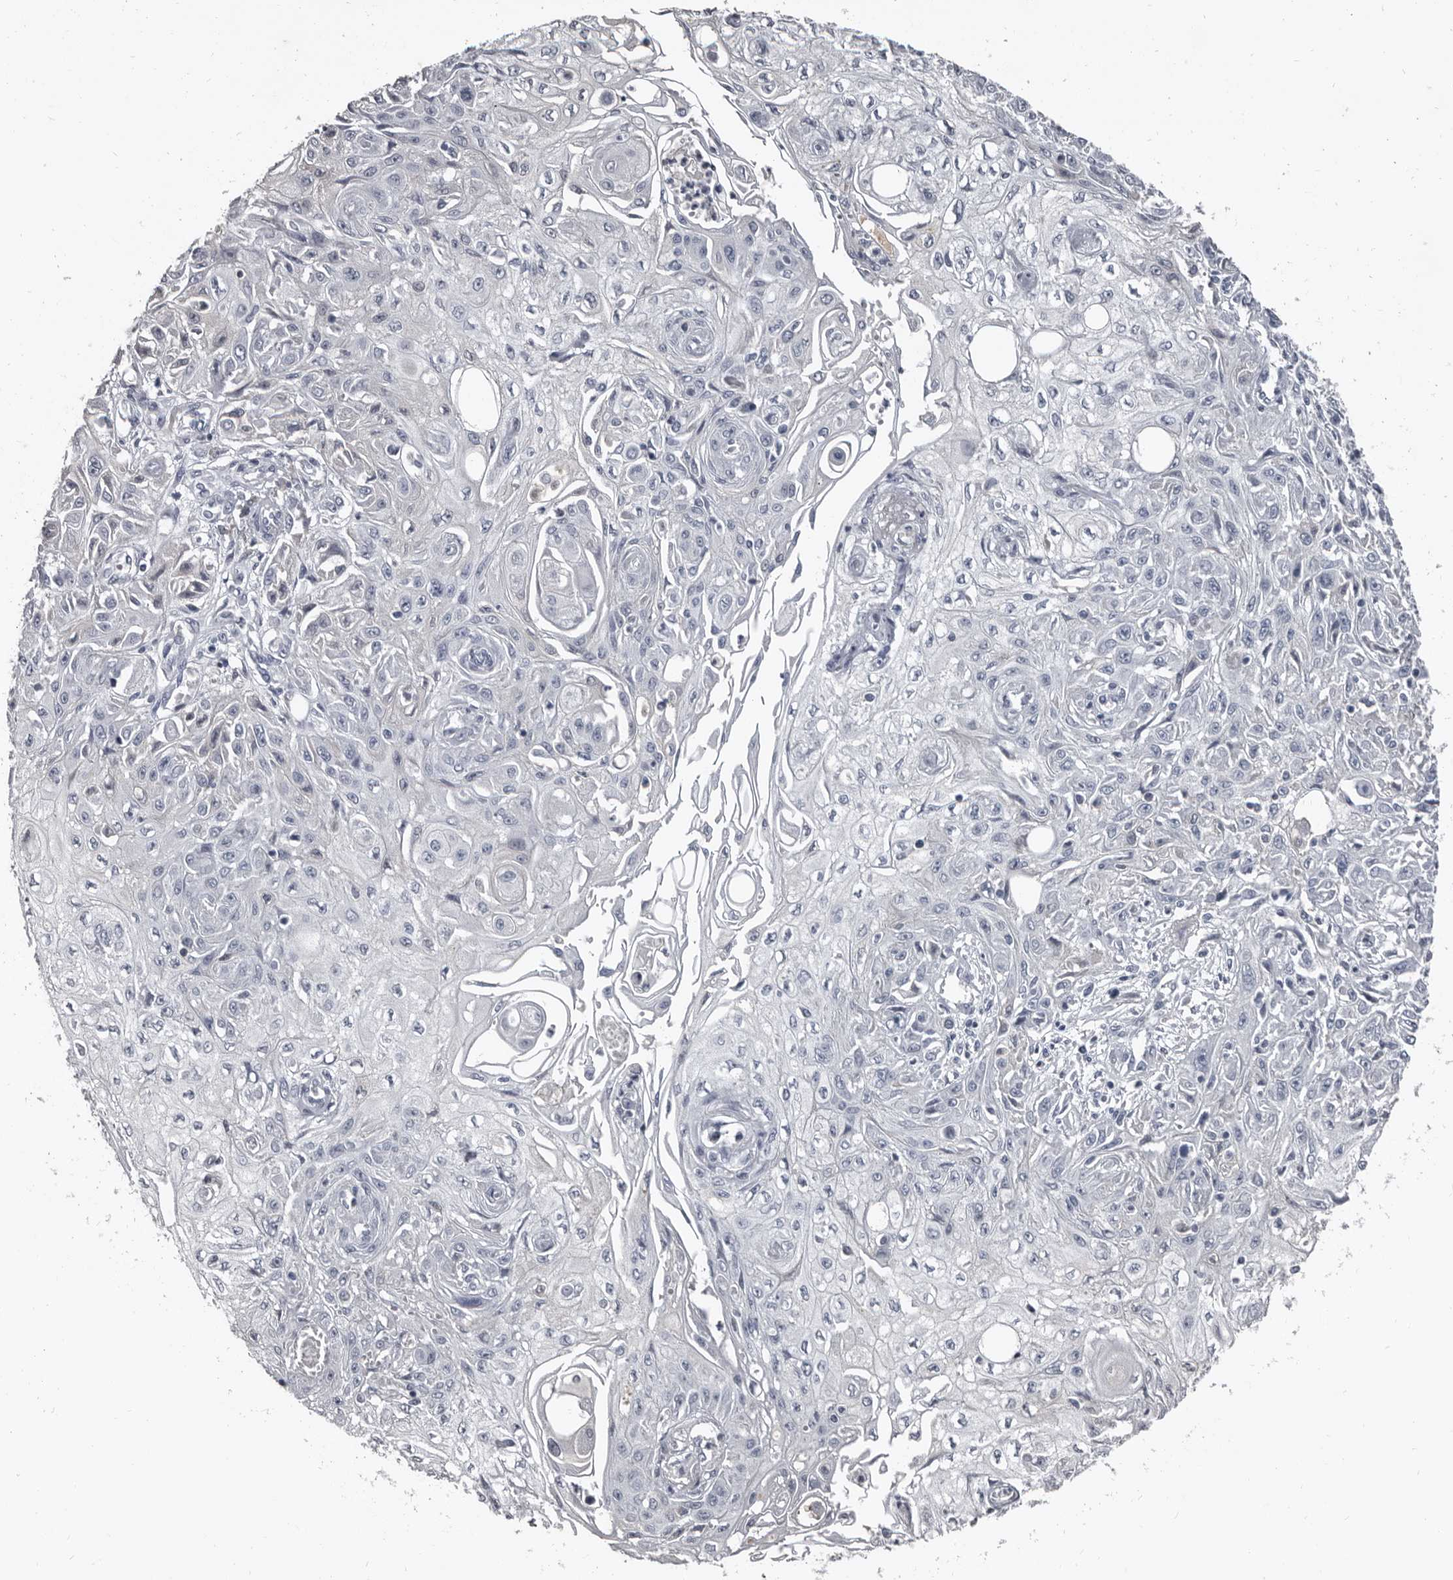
{"staining": {"intensity": "negative", "quantity": "none", "location": "none"}, "tissue": "skin cancer", "cell_type": "Tumor cells", "image_type": "cancer", "snomed": [{"axis": "morphology", "description": "Squamous cell carcinoma, NOS"}, {"axis": "morphology", "description": "Squamous cell carcinoma, metastatic, NOS"}, {"axis": "topography", "description": "Skin"}, {"axis": "topography", "description": "Lymph node"}], "caption": "DAB (3,3'-diaminobenzidine) immunohistochemical staining of human skin squamous cell carcinoma shows no significant staining in tumor cells.", "gene": "GREB1", "patient": {"sex": "male", "age": 75}}